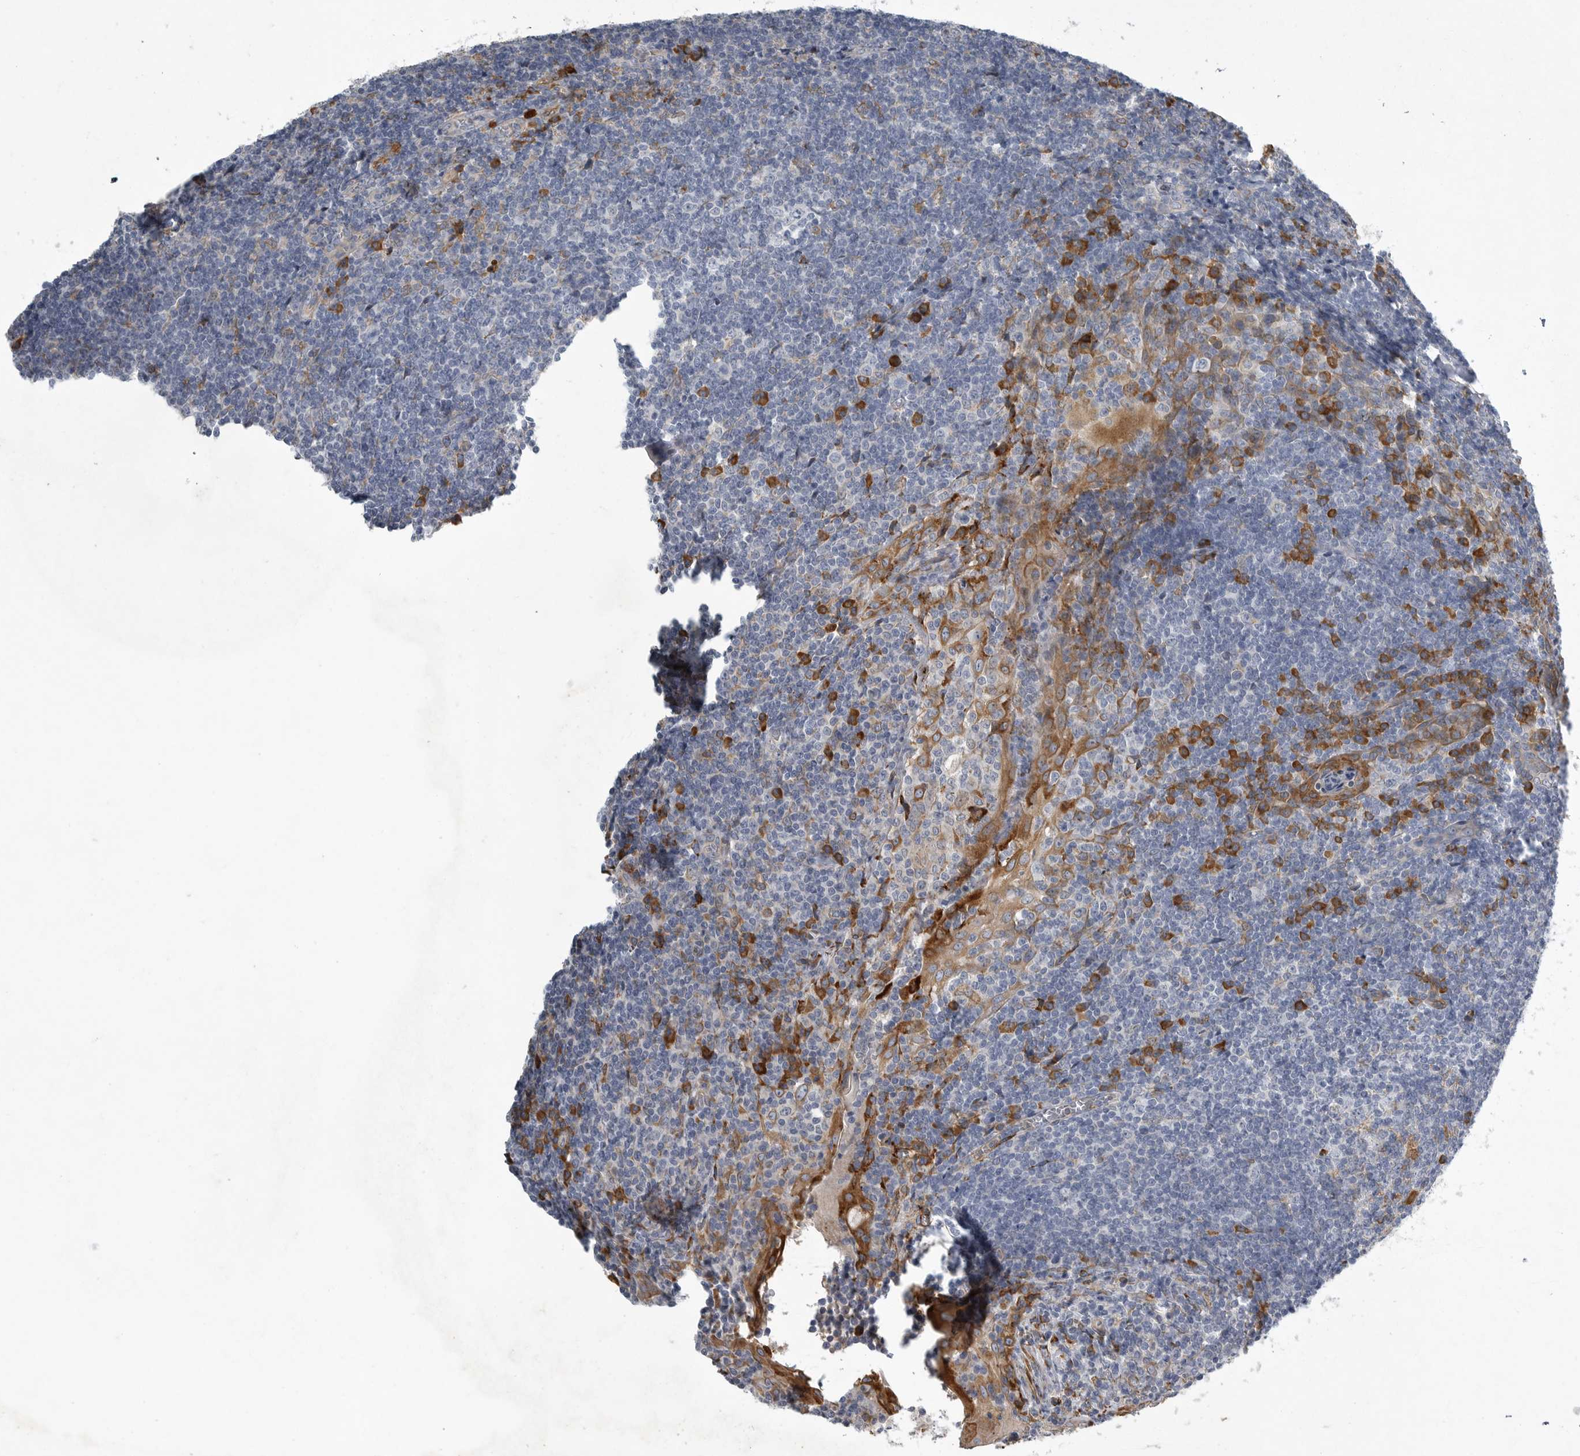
{"staining": {"intensity": "strong", "quantity": "<25%", "location": "cytoplasmic/membranous"}, "tissue": "tonsil", "cell_type": "Germinal center cells", "image_type": "normal", "snomed": [{"axis": "morphology", "description": "Normal tissue, NOS"}, {"axis": "topography", "description": "Tonsil"}], "caption": "Protein analysis of benign tonsil reveals strong cytoplasmic/membranous staining in about <25% of germinal center cells. Nuclei are stained in blue.", "gene": "MINPP1", "patient": {"sex": "male", "age": 37}}